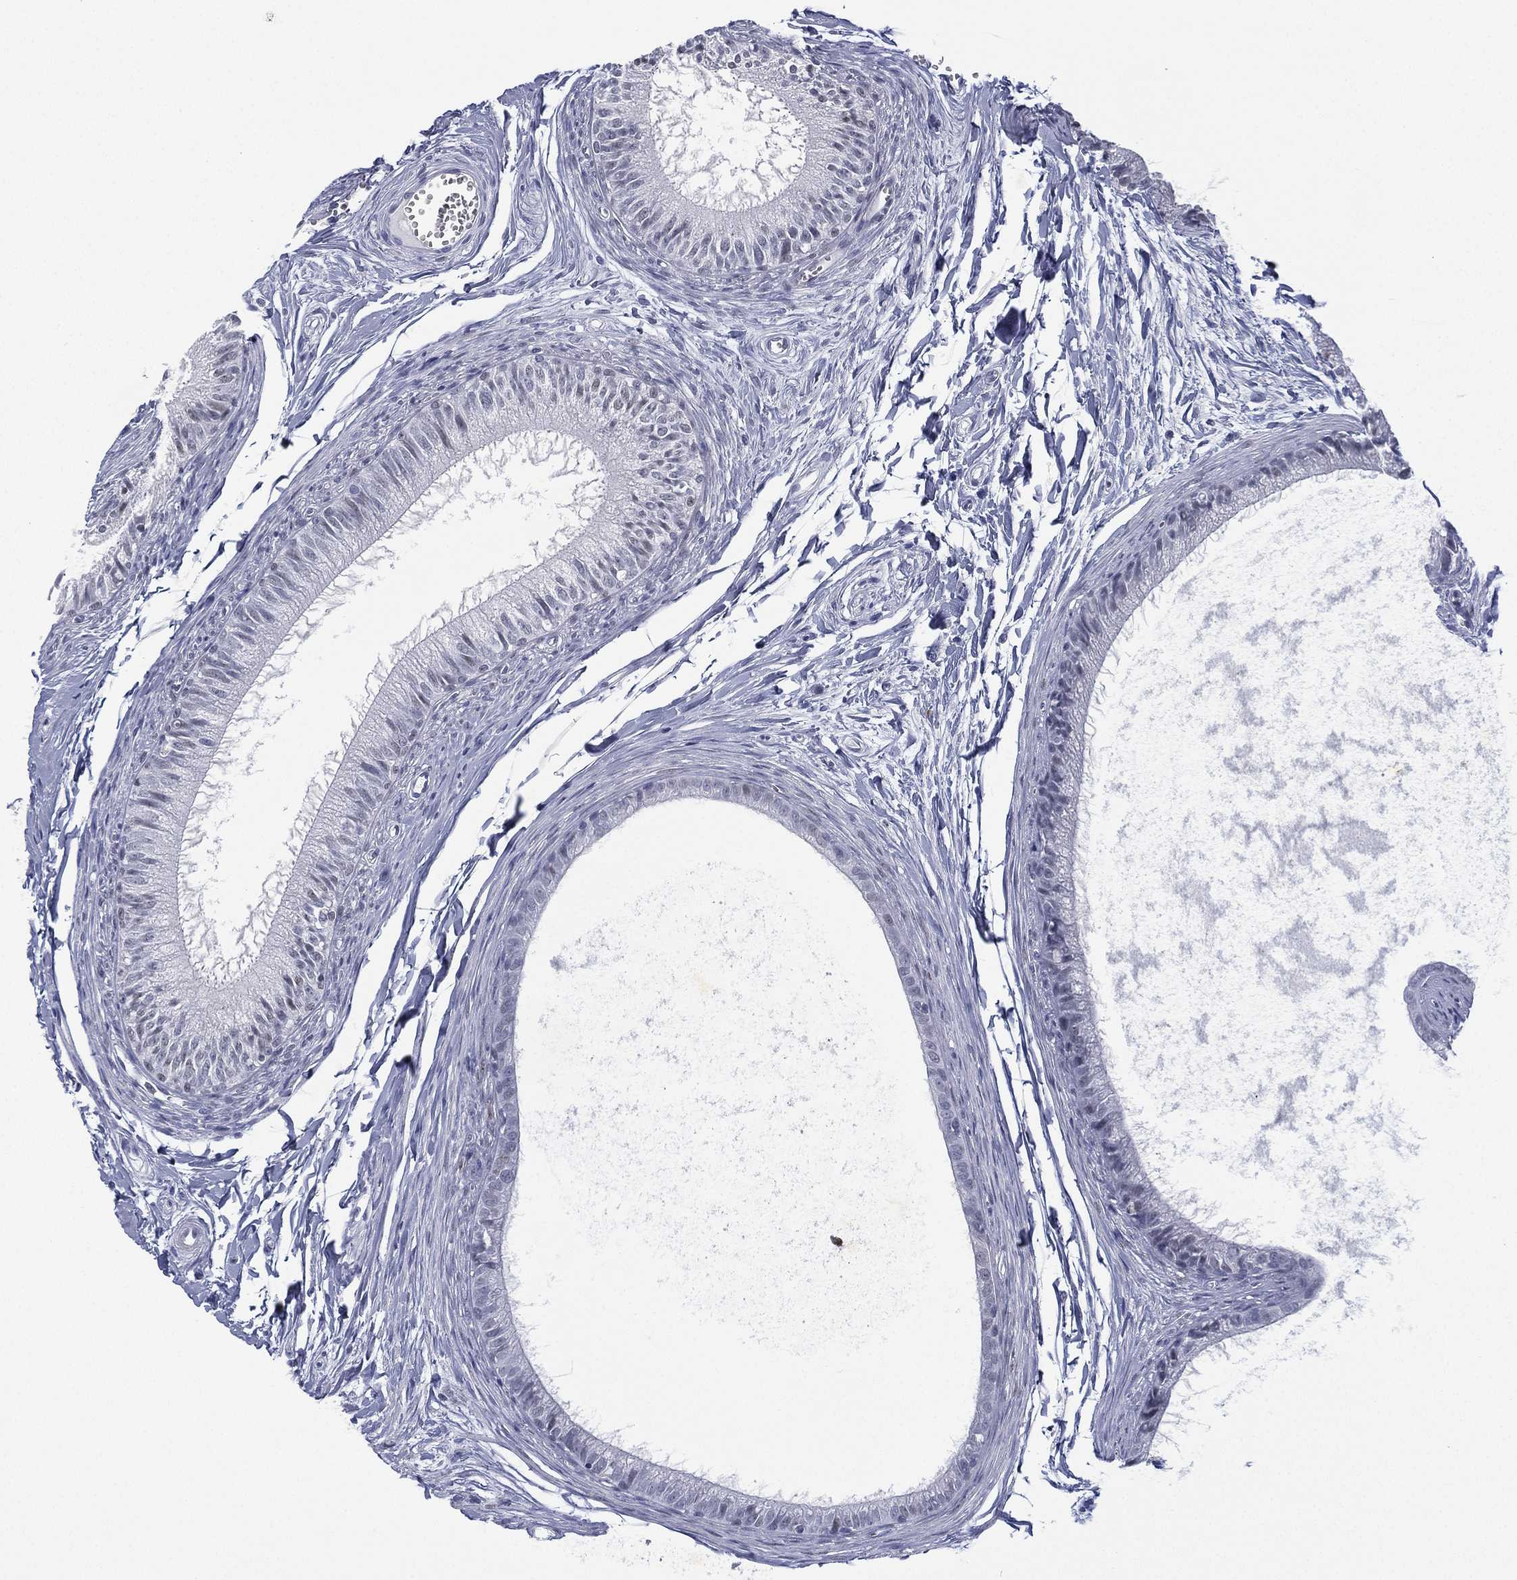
{"staining": {"intensity": "negative", "quantity": "none", "location": "none"}, "tissue": "epididymis", "cell_type": "Glandular cells", "image_type": "normal", "snomed": [{"axis": "morphology", "description": "Normal tissue, NOS"}, {"axis": "topography", "description": "Epididymis"}], "caption": "The histopathology image shows no significant expression in glandular cells of epididymis. (IHC, brightfield microscopy, high magnification).", "gene": "ZNF711", "patient": {"sex": "male", "age": 51}}